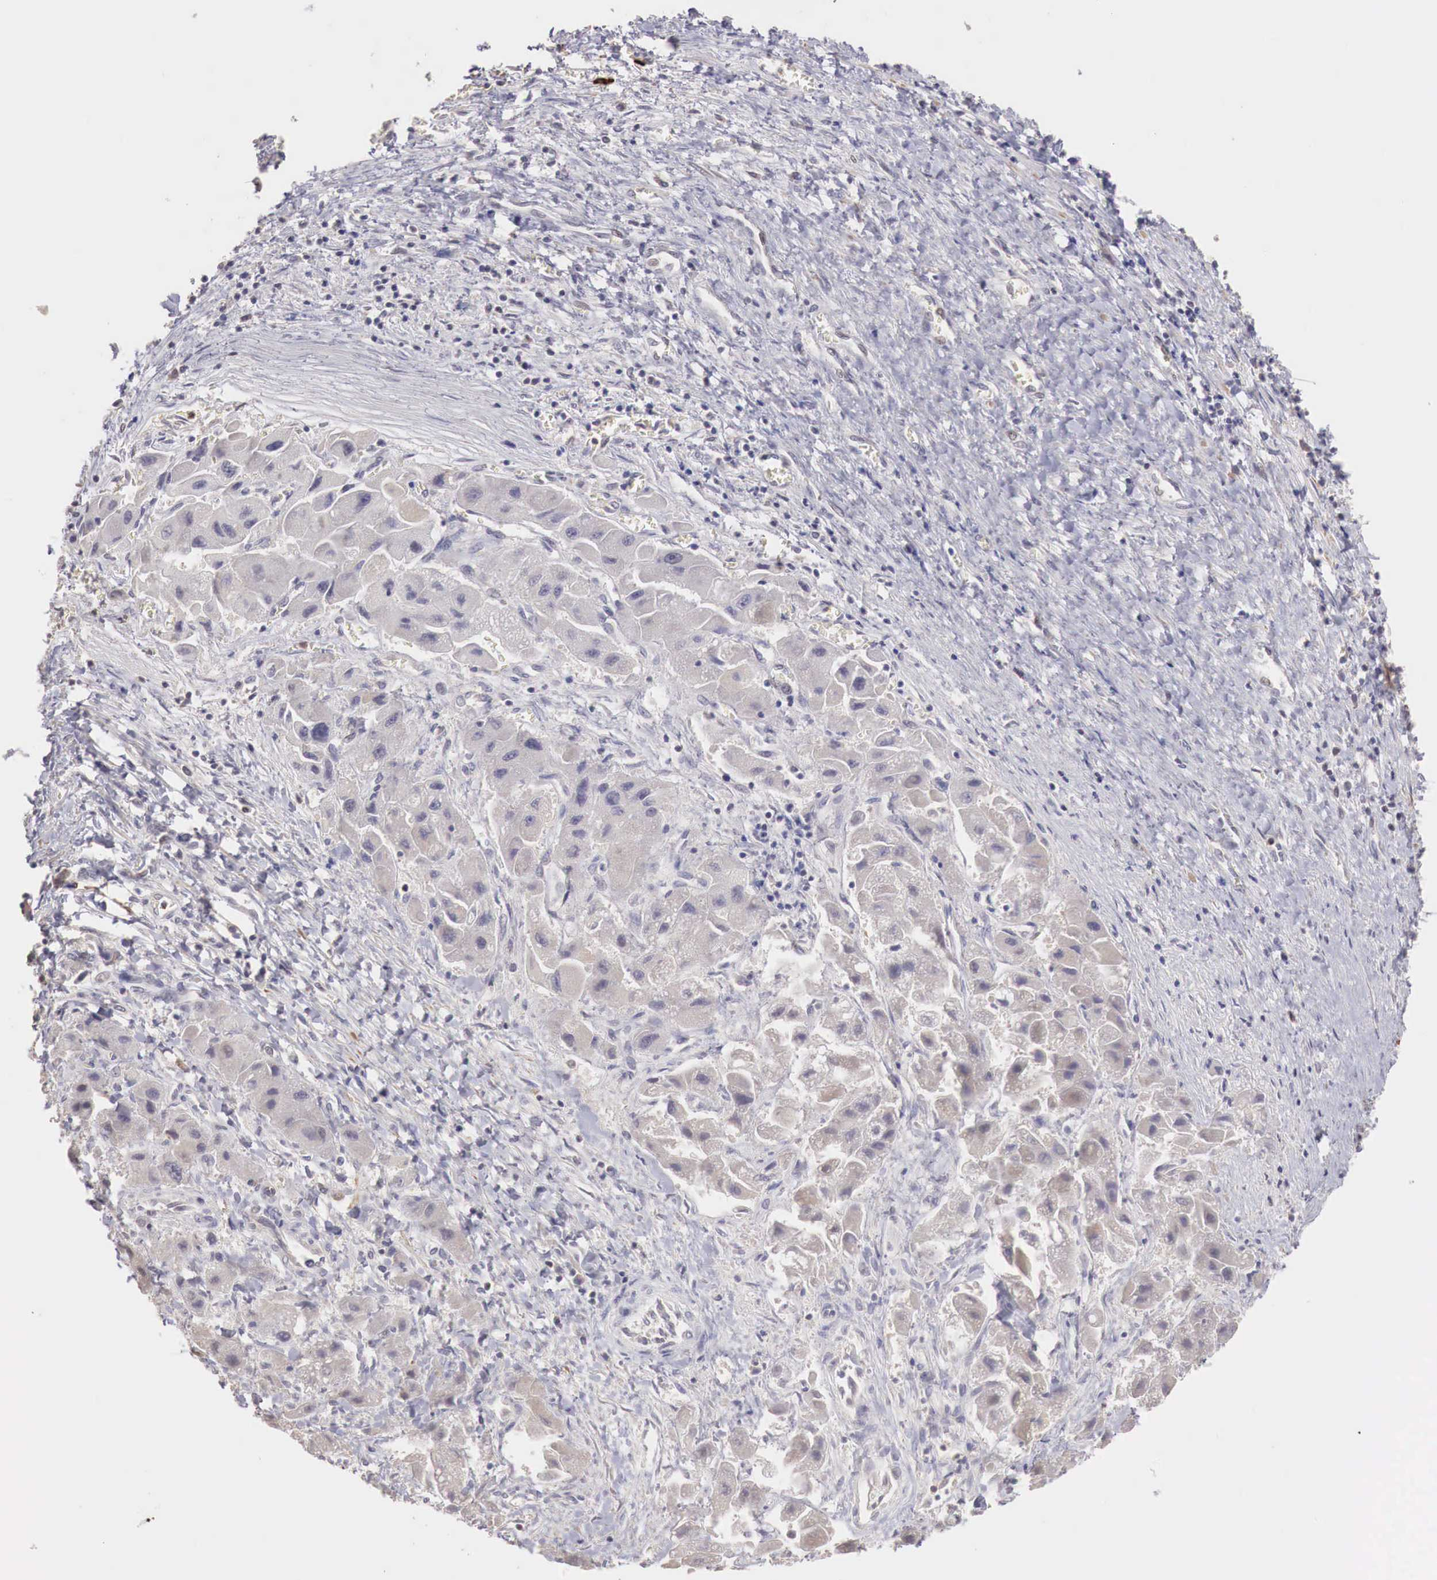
{"staining": {"intensity": "negative", "quantity": "none", "location": "none"}, "tissue": "liver cancer", "cell_type": "Tumor cells", "image_type": "cancer", "snomed": [{"axis": "morphology", "description": "Carcinoma, Hepatocellular, NOS"}, {"axis": "topography", "description": "Liver"}], "caption": "DAB (3,3'-diaminobenzidine) immunohistochemical staining of human liver cancer exhibits no significant expression in tumor cells.", "gene": "TBC1D9", "patient": {"sex": "male", "age": 24}}